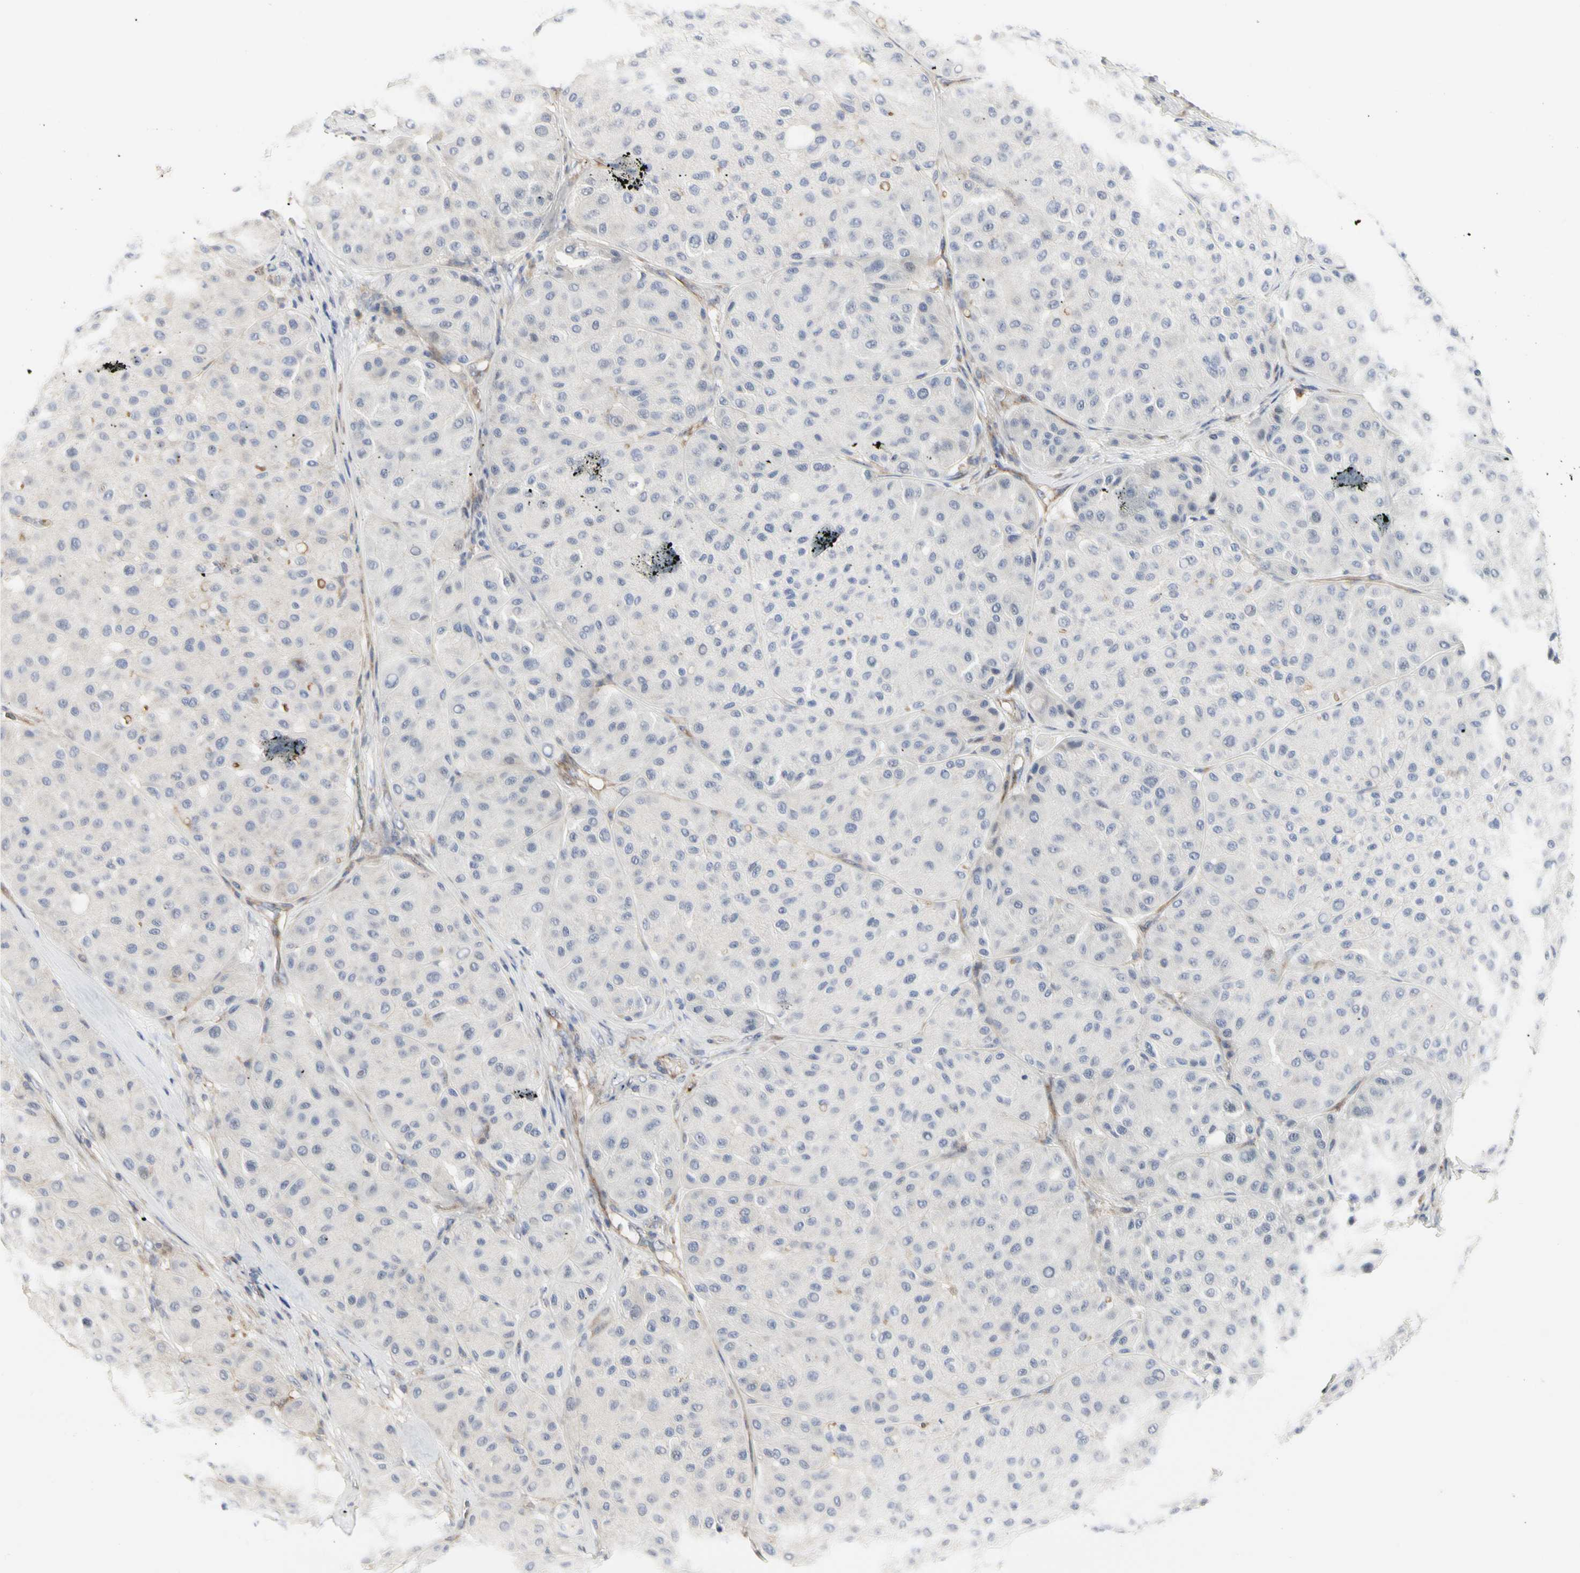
{"staining": {"intensity": "negative", "quantity": "none", "location": "none"}, "tissue": "melanoma", "cell_type": "Tumor cells", "image_type": "cancer", "snomed": [{"axis": "morphology", "description": "Normal tissue, NOS"}, {"axis": "morphology", "description": "Malignant melanoma, Metastatic site"}, {"axis": "topography", "description": "Skin"}], "caption": "Immunohistochemistry (IHC) micrograph of melanoma stained for a protein (brown), which displays no expression in tumor cells.", "gene": "SHANK2", "patient": {"sex": "male", "age": 41}}